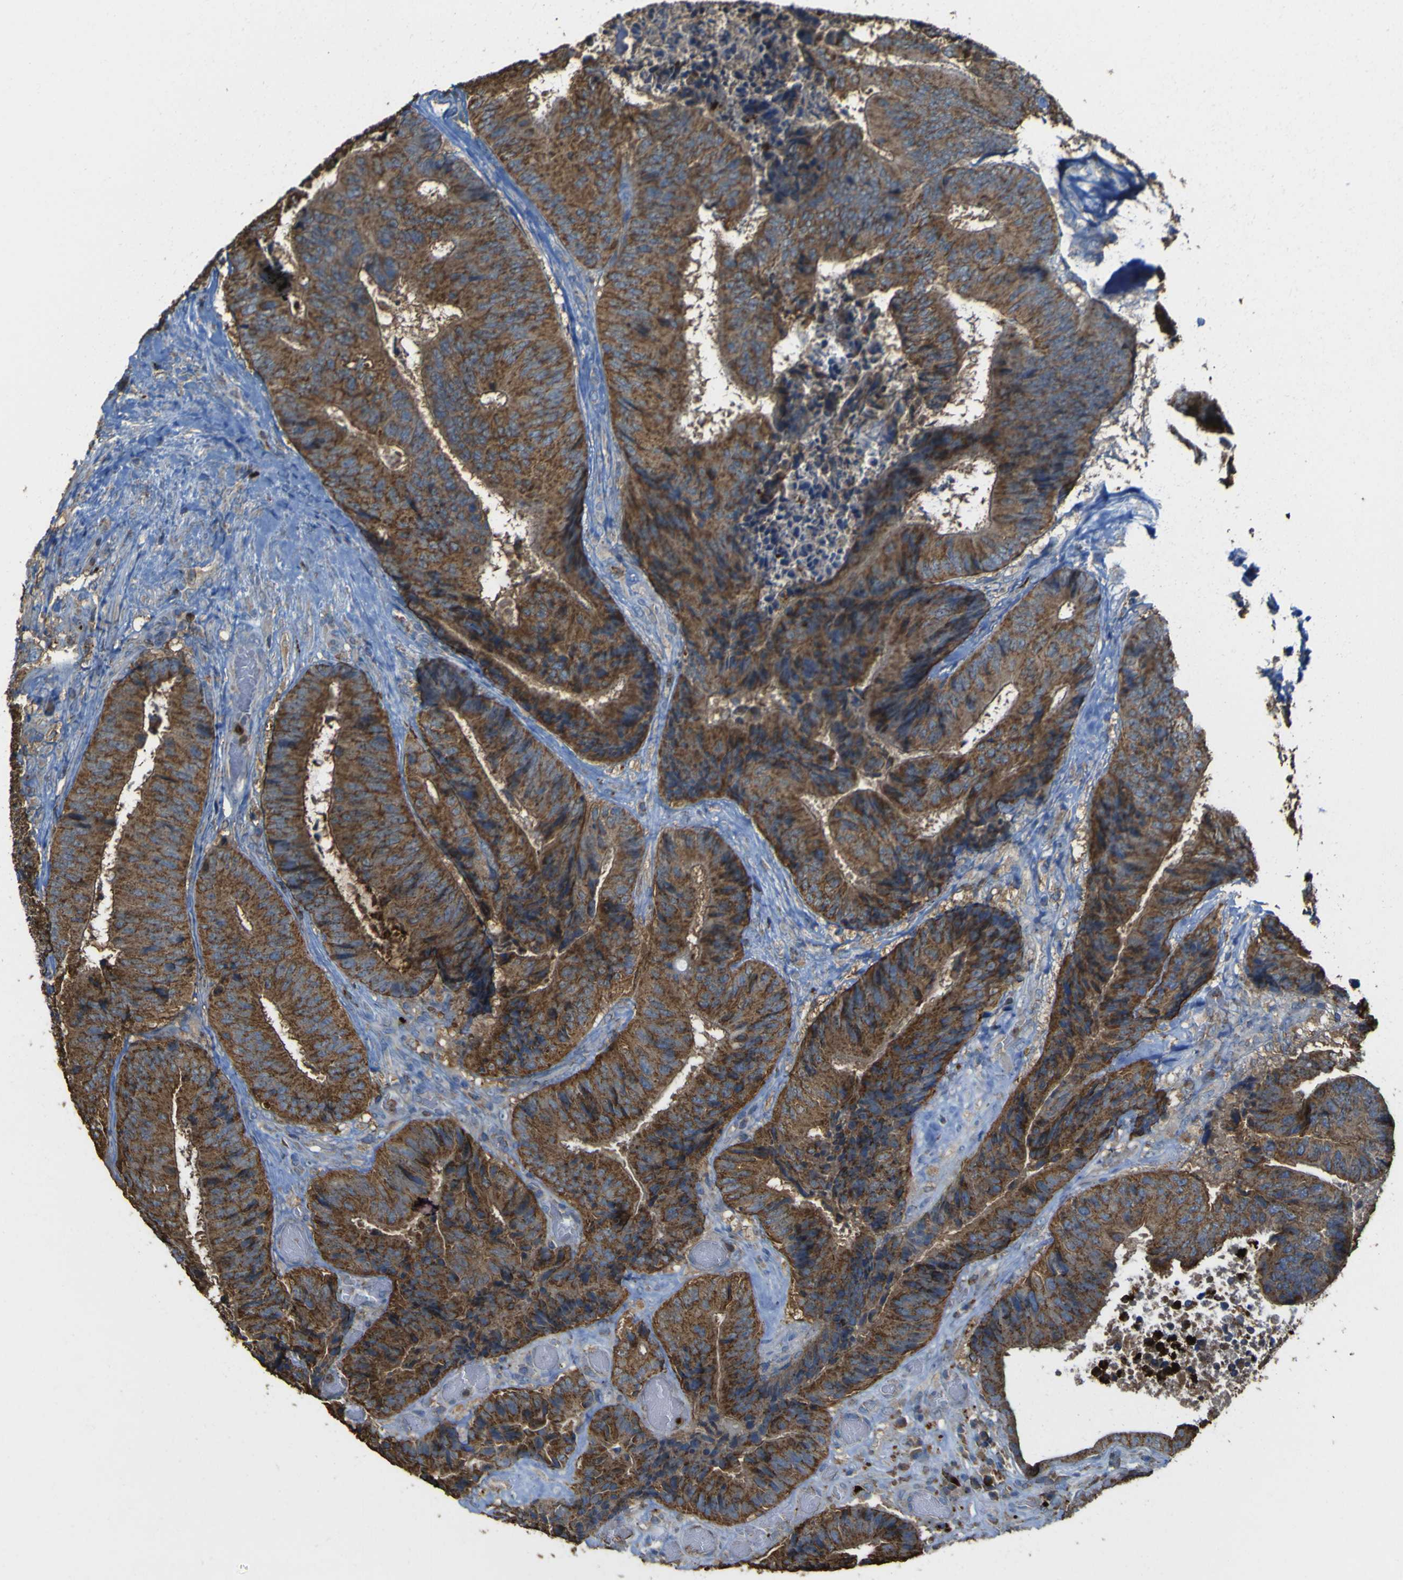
{"staining": {"intensity": "strong", "quantity": ">75%", "location": "cytoplasmic/membranous"}, "tissue": "colorectal cancer", "cell_type": "Tumor cells", "image_type": "cancer", "snomed": [{"axis": "morphology", "description": "Adenocarcinoma, NOS"}, {"axis": "topography", "description": "Rectum"}], "caption": "A photomicrograph of colorectal cancer (adenocarcinoma) stained for a protein shows strong cytoplasmic/membranous brown staining in tumor cells.", "gene": "ACSL3", "patient": {"sex": "male", "age": 72}}